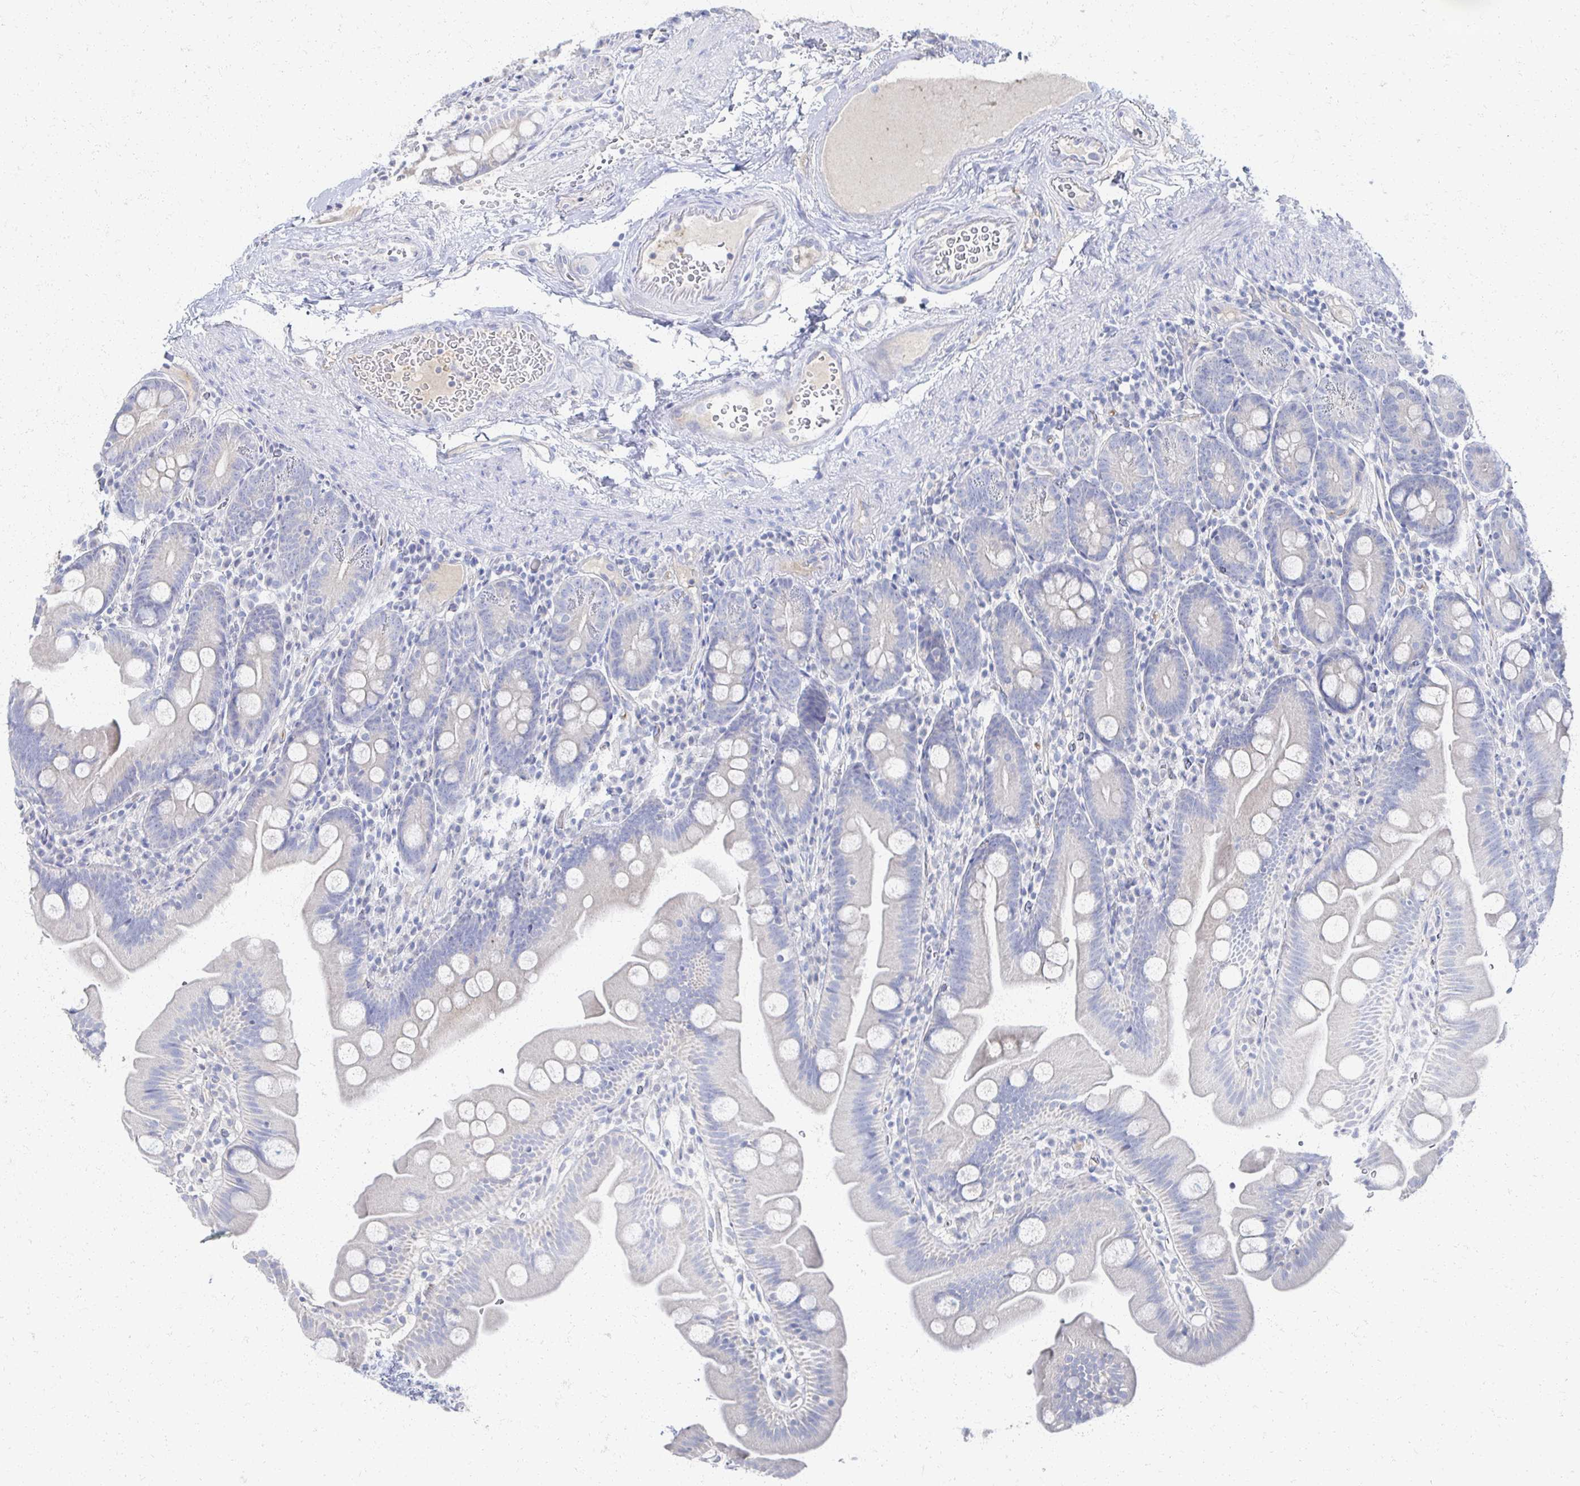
{"staining": {"intensity": "negative", "quantity": "none", "location": "none"}, "tissue": "small intestine", "cell_type": "Glandular cells", "image_type": "normal", "snomed": [{"axis": "morphology", "description": "Normal tissue, NOS"}, {"axis": "topography", "description": "Small intestine"}], "caption": "Image shows no significant protein positivity in glandular cells of normal small intestine. (IHC, brightfield microscopy, high magnification).", "gene": "PRR20A", "patient": {"sex": "female", "age": 68}}